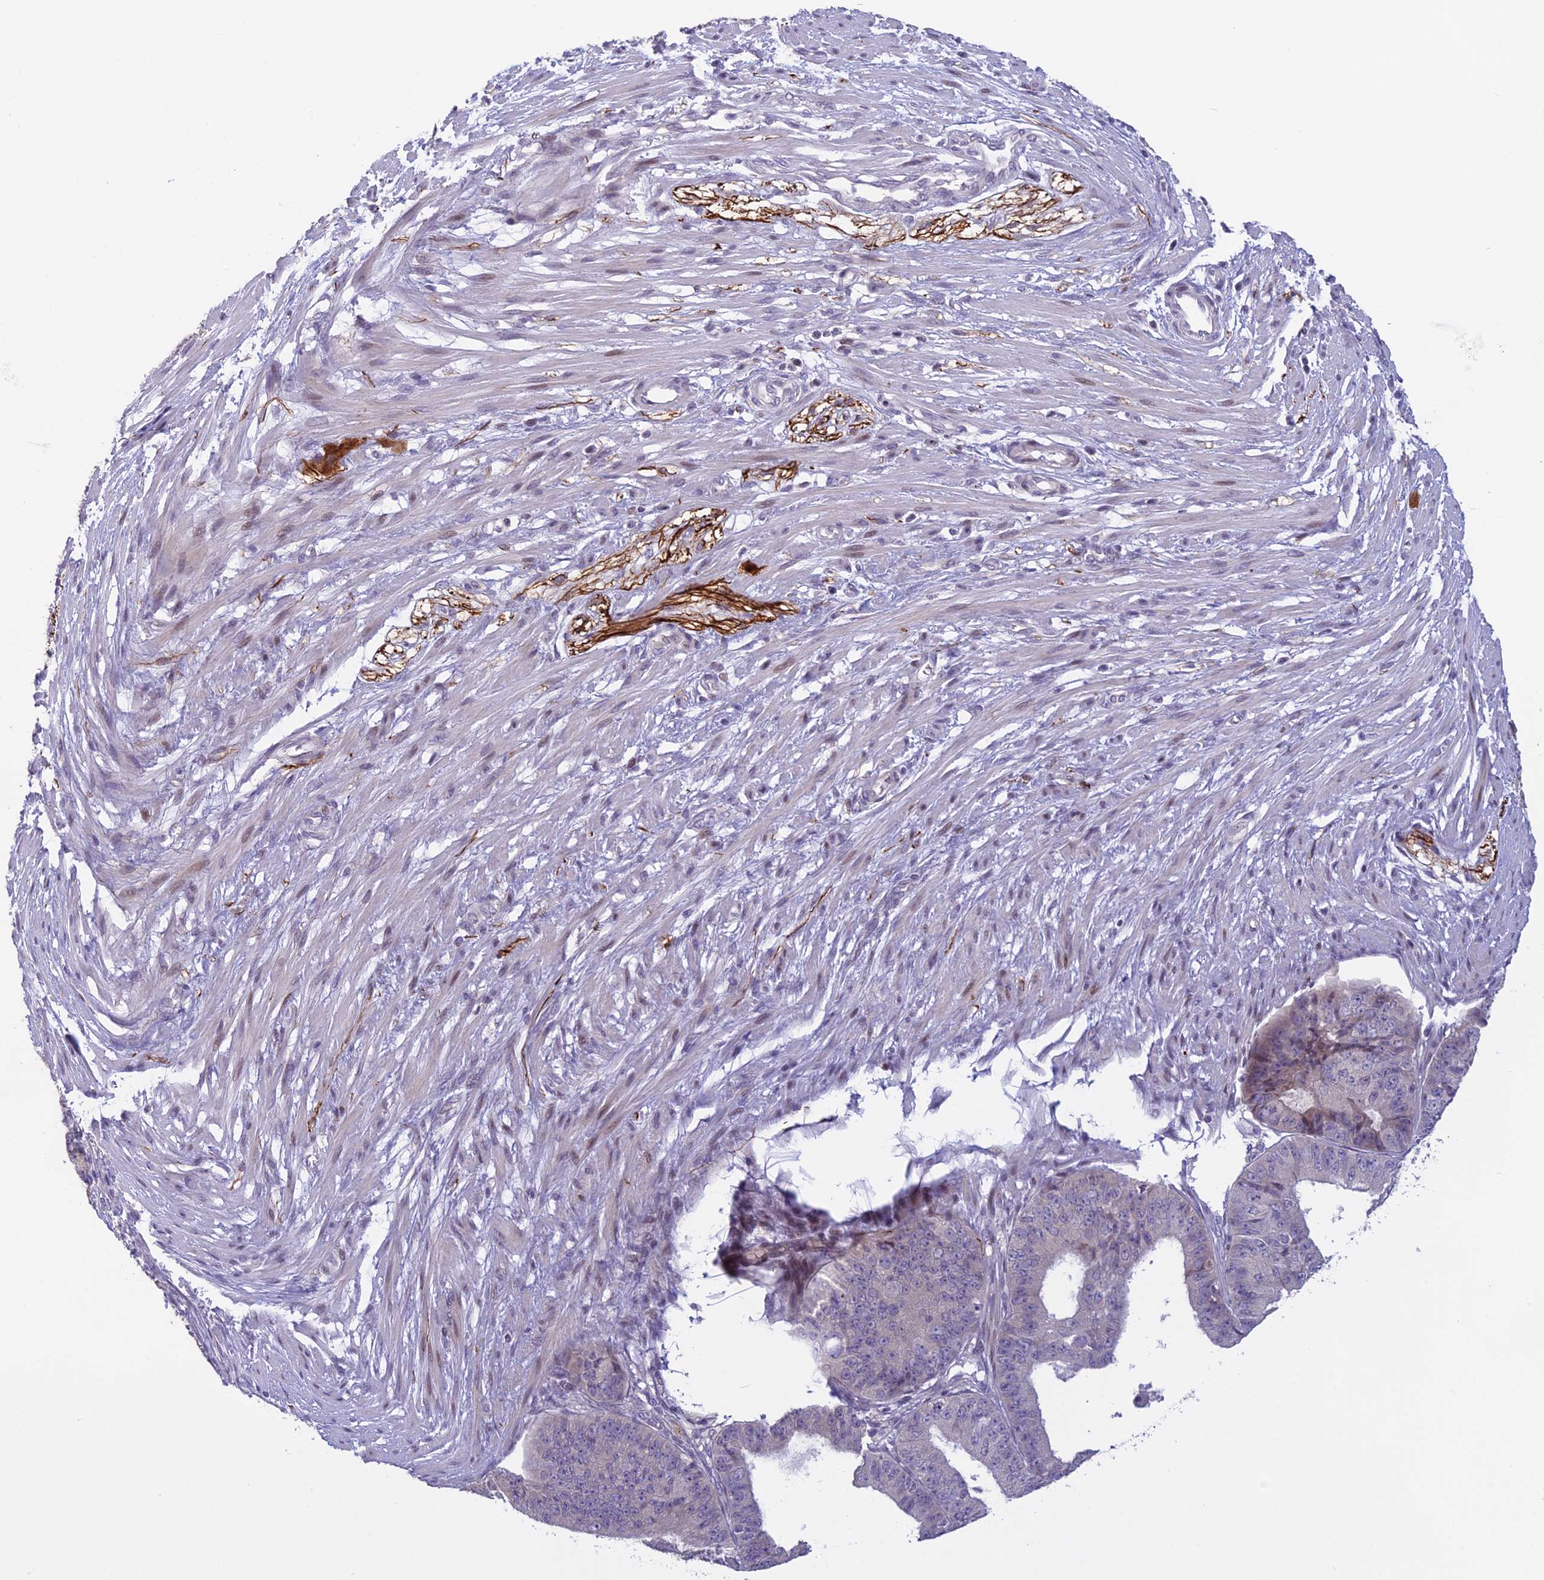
{"staining": {"intensity": "negative", "quantity": "none", "location": "none"}, "tissue": "ovarian cancer", "cell_type": "Tumor cells", "image_type": "cancer", "snomed": [{"axis": "morphology", "description": "Carcinoma, endometroid"}, {"axis": "topography", "description": "Appendix"}, {"axis": "topography", "description": "Ovary"}], "caption": "A photomicrograph of endometroid carcinoma (ovarian) stained for a protein demonstrates no brown staining in tumor cells. The staining is performed using DAB (3,3'-diaminobenzidine) brown chromogen with nuclei counter-stained in using hematoxylin.", "gene": "TMEM134", "patient": {"sex": "female", "age": 42}}